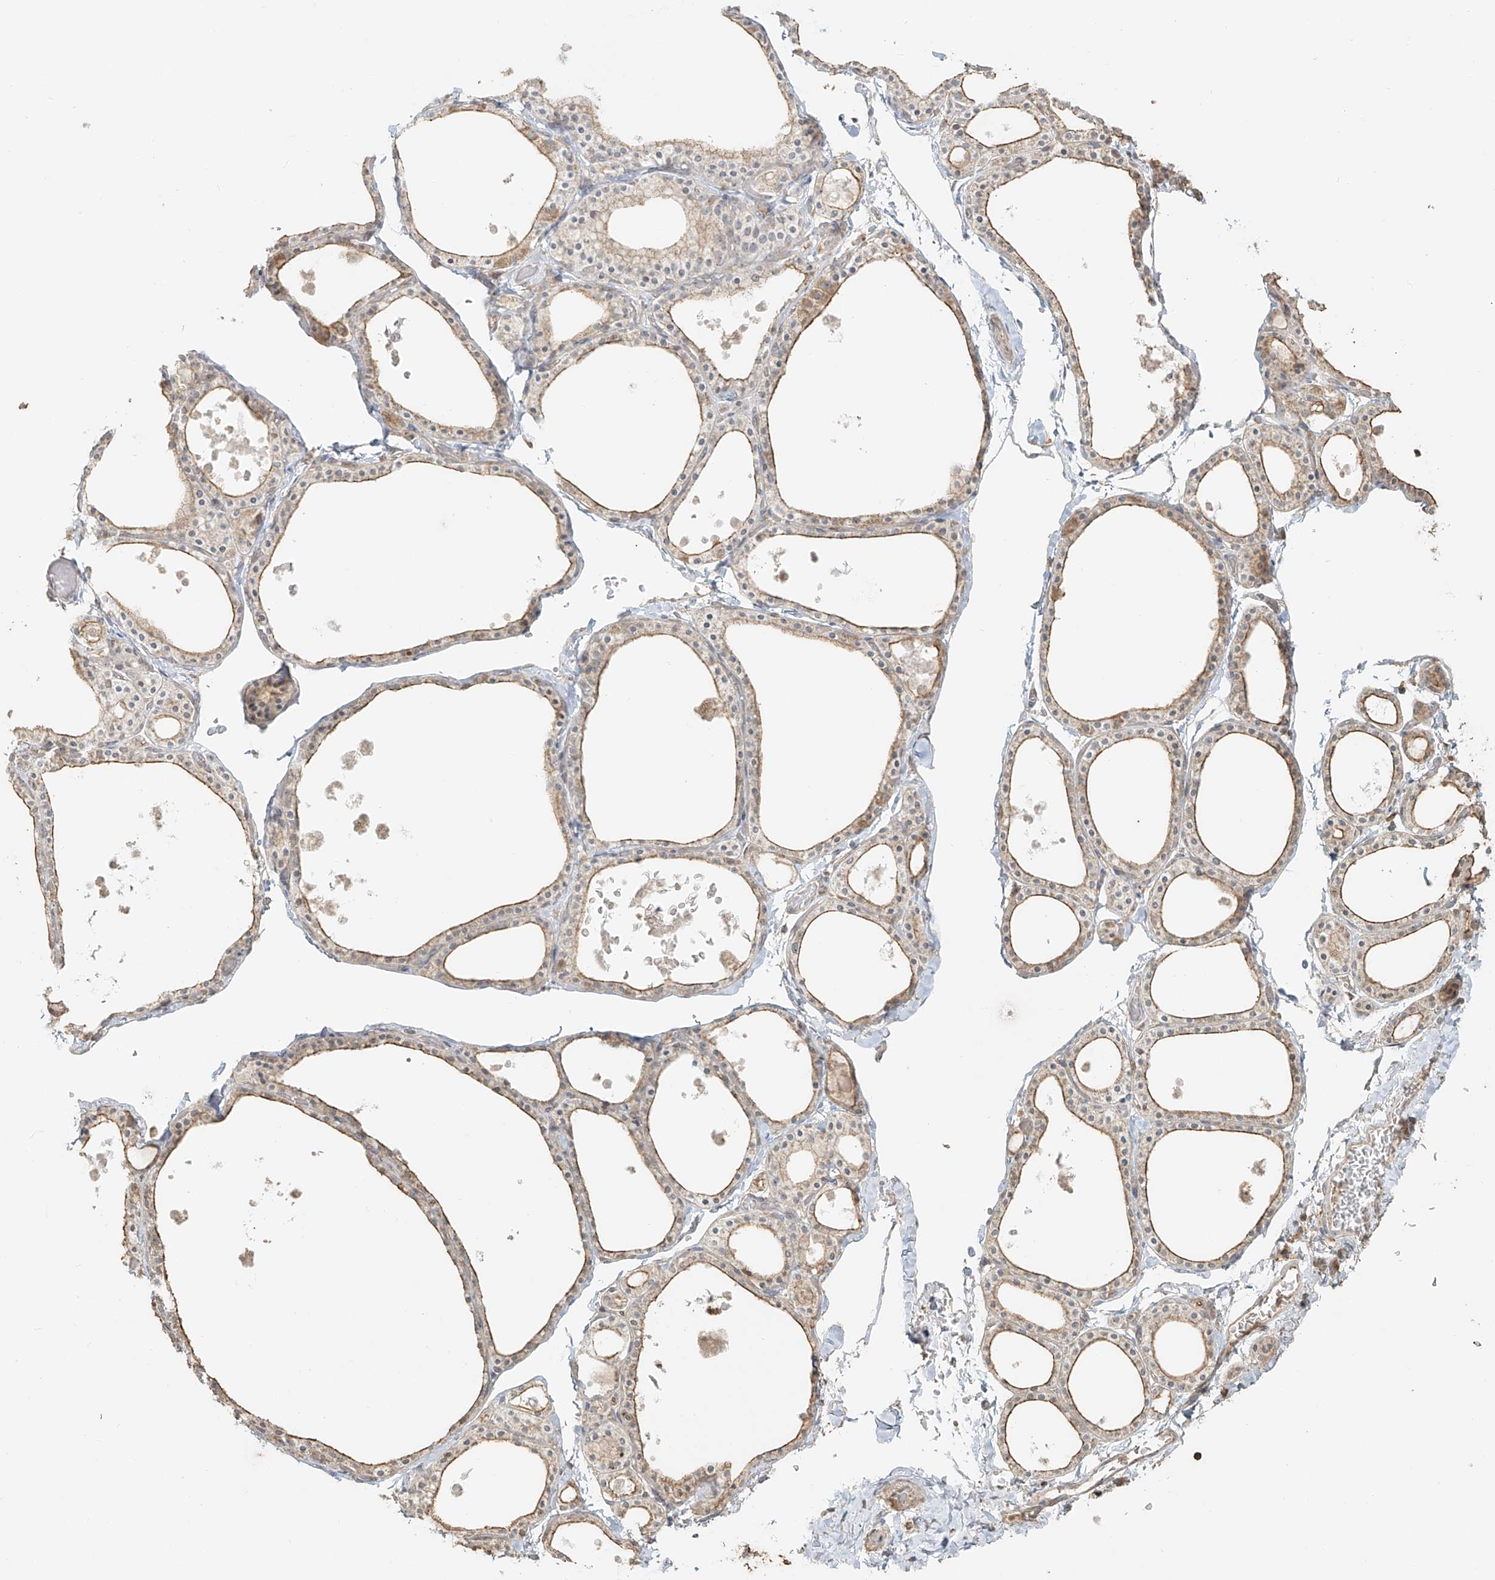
{"staining": {"intensity": "moderate", "quantity": "25%-75%", "location": "cytoplasmic/membranous"}, "tissue": "thyroid gland", "cell_type": "Glandular cells", "image_type": "normal", "snomed": [{"axis": "morphology", "description": "Normal tissue, NOS"}, {"axis": "topography", "description": "Thyroid gland"}], "caption": "Immunohistochemical staining of normal human thyroid gland exhibits 25%-75% levels of moderate cytoplasmic/membranous protein staining in about 25%-75% of glandular cells.", "gene": "NPHS1", "patient": {"sex": "male", "age": 56}}